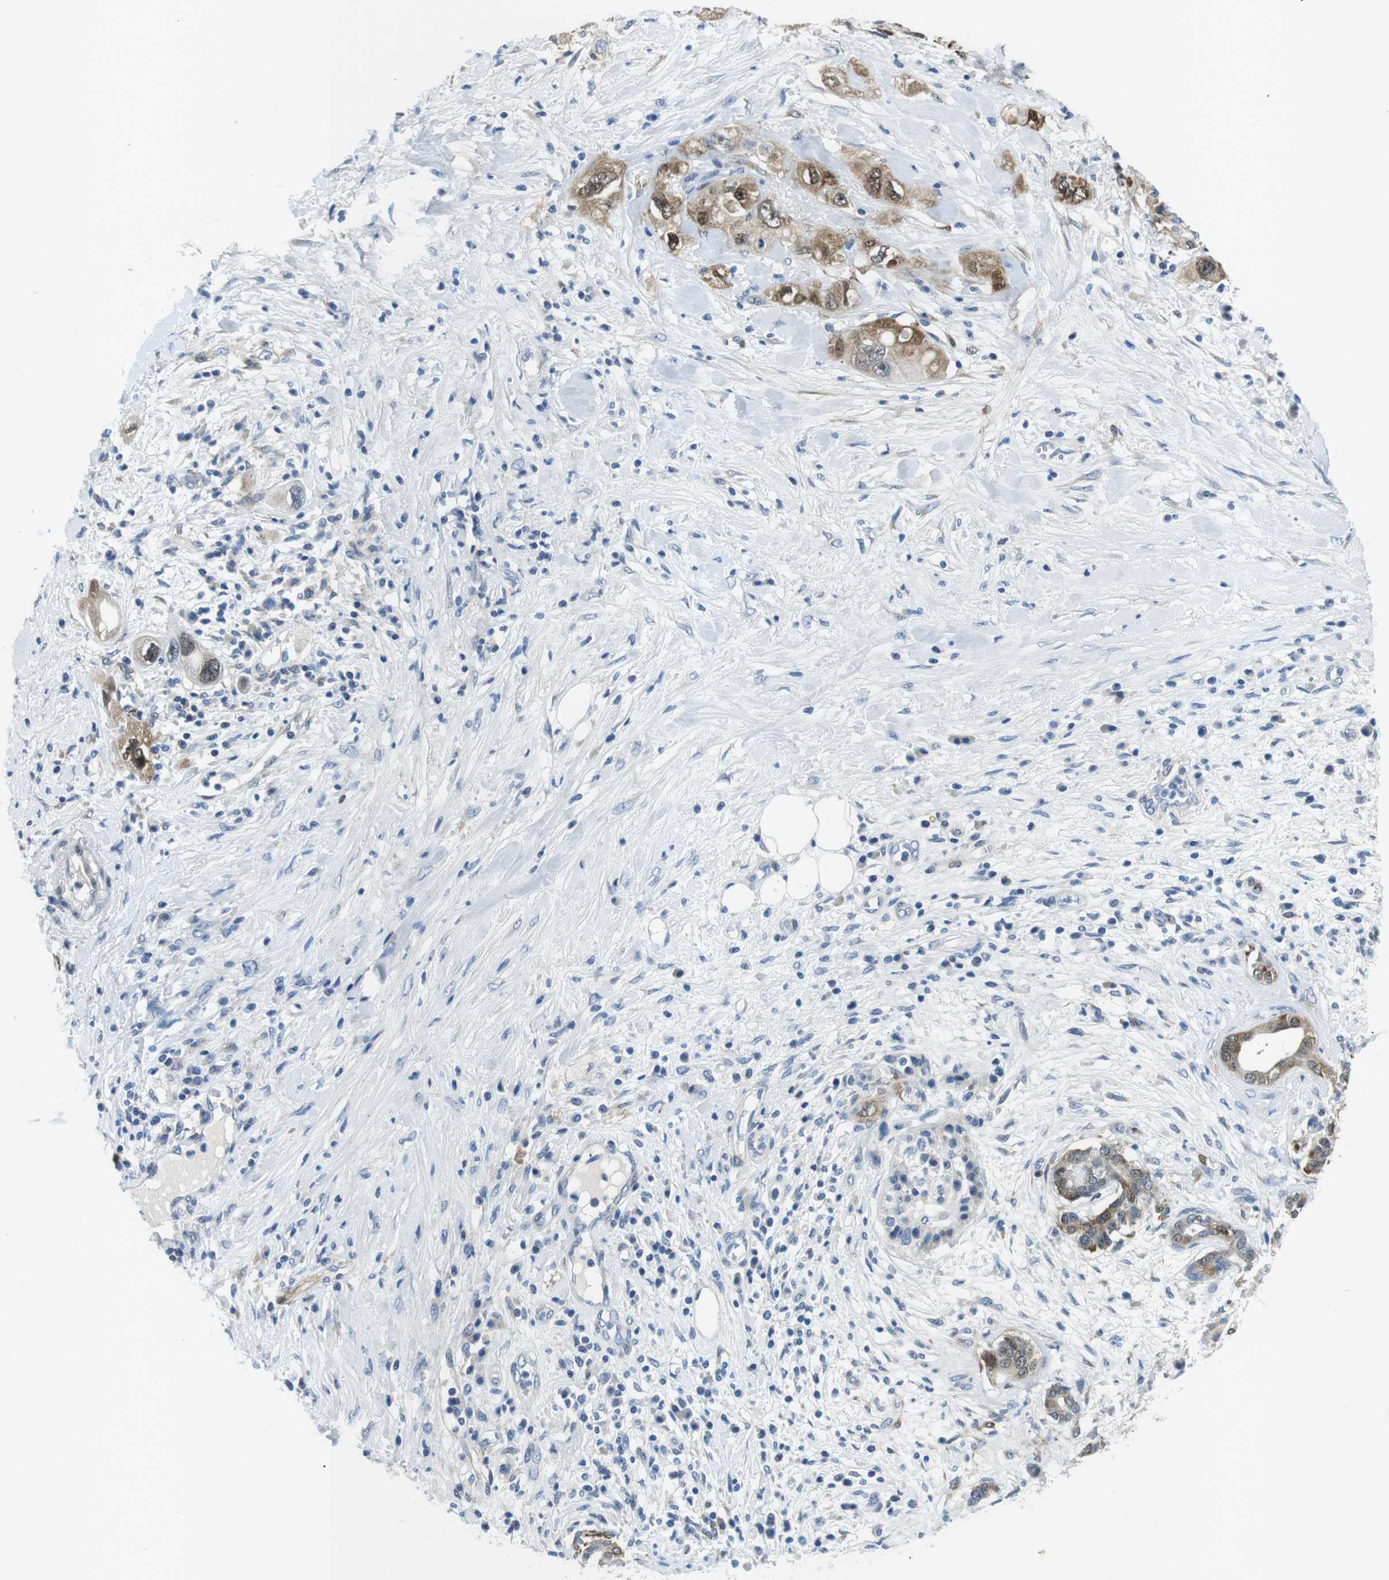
{"staining": {"intensity": "moderate", "quantity": ">75%", "location": "cytoplasmic/membranous,nuclear"}, "tissue": "pancreatic cancer", "cell_type": "Tumor cells", "image_type": "cancer", "snomed": [{"axis": "morphology", "description": "Adenocarcinoma, NOS"}, {"axis": "topography", "description": "Pancreas"}], "caption": "Immunohistochemical staining of pancreatic cancer (adenocarcinoma) shows medium levels of moderate cytoplasmic/membranous and nuclear protein staining in approximately >75% of tumor cells.", "gene": "PHLDA1", "patient": {"sex": "female", "age": 56}}